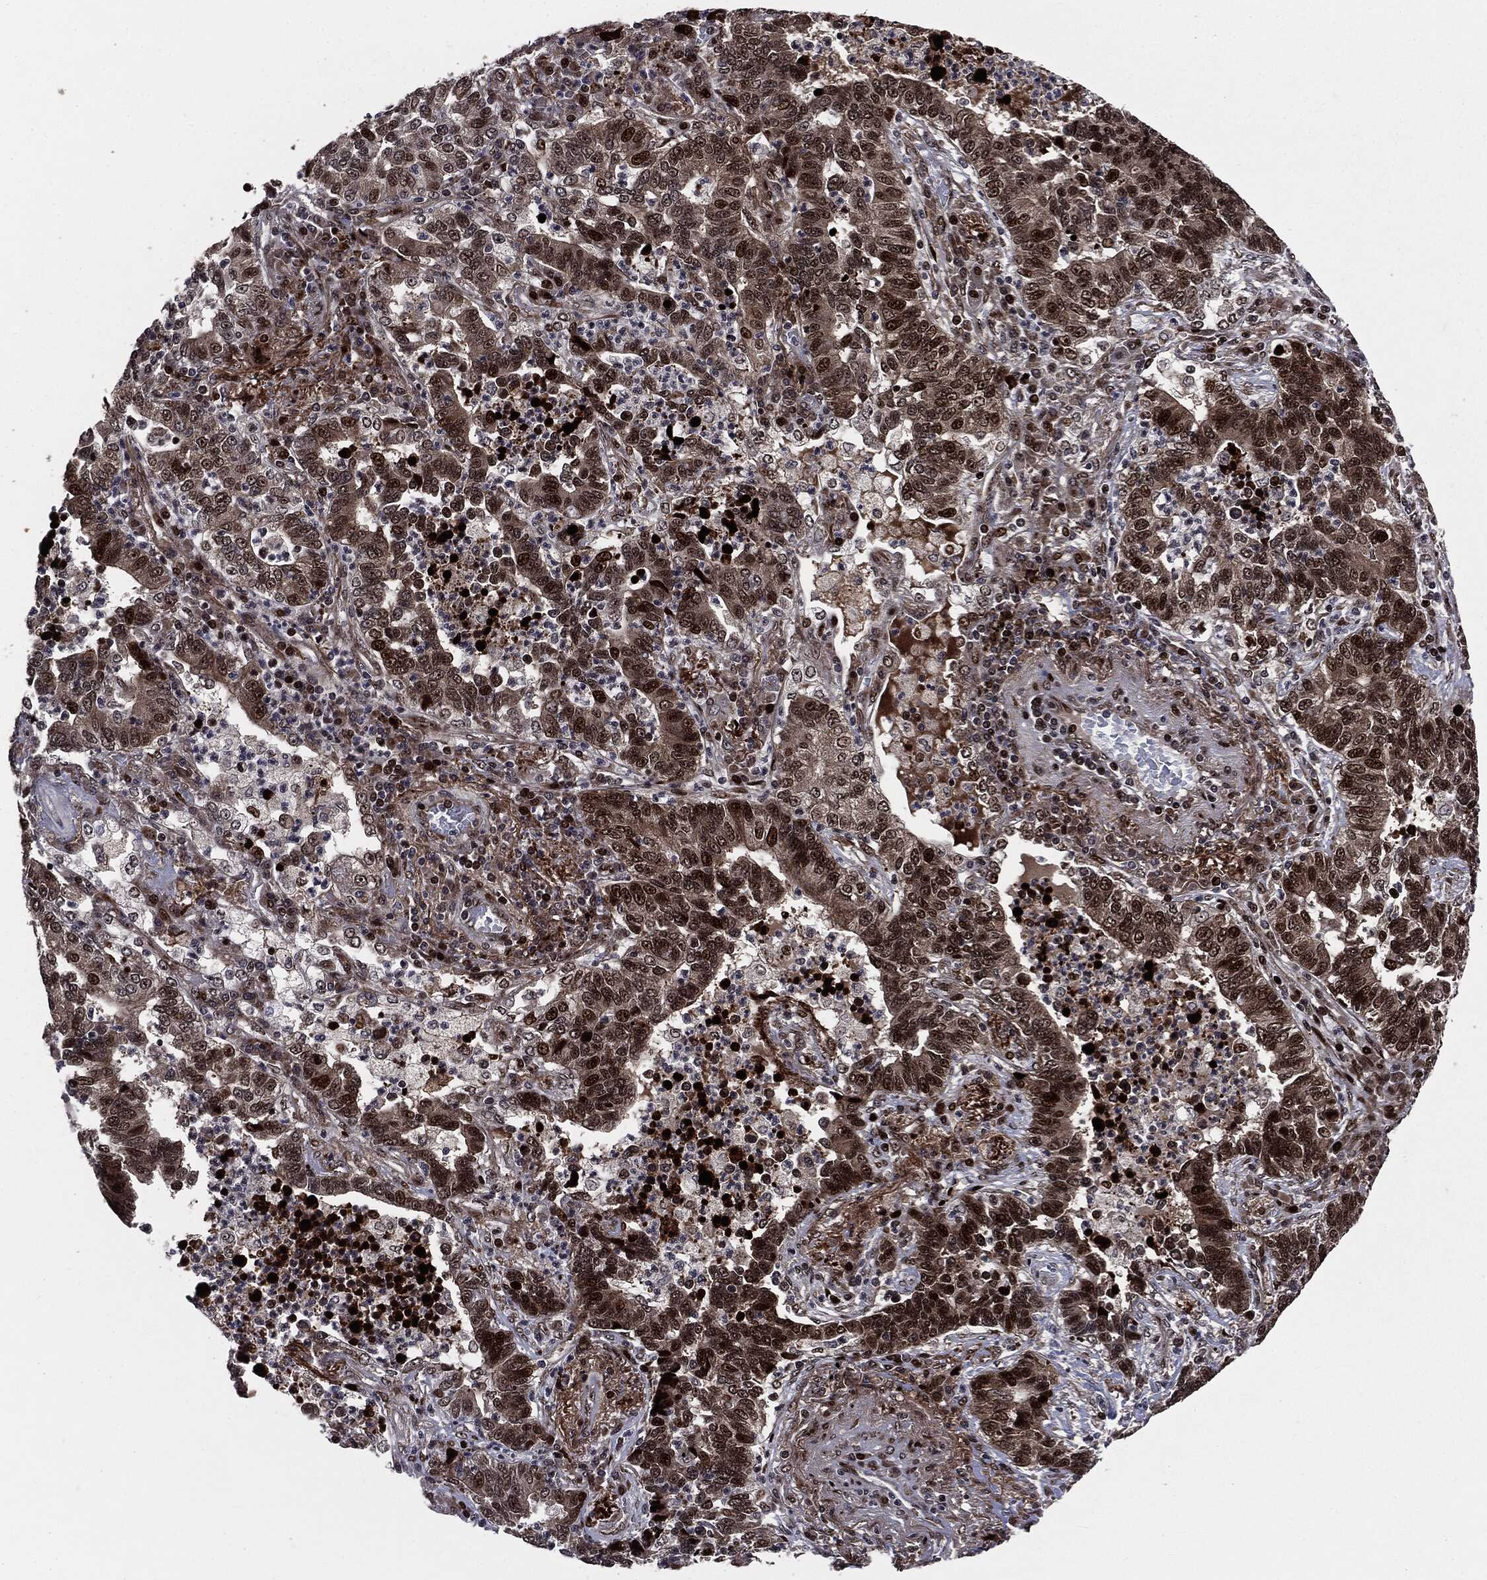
{"staining": {"intensity": "strong", "quantity": "25%-75%", "location": "nuclear"}, "tissue": "lung cancer", "cell_type": "Tumor cells", "image_type": "cancer", "snomed": [{"axis": "morphology", "description": "Adenocarcinoma, NOS"}, {"axis": "topography", "description": "Lung"}], "caption": "Lung adenocarcinoma stained with immunohistochemistry exhibits strong nuclear staining in approximately 25%-75% of tumor cells.", "gene": "SMAD4", "patient": {"sex": "female", "age": 57}}